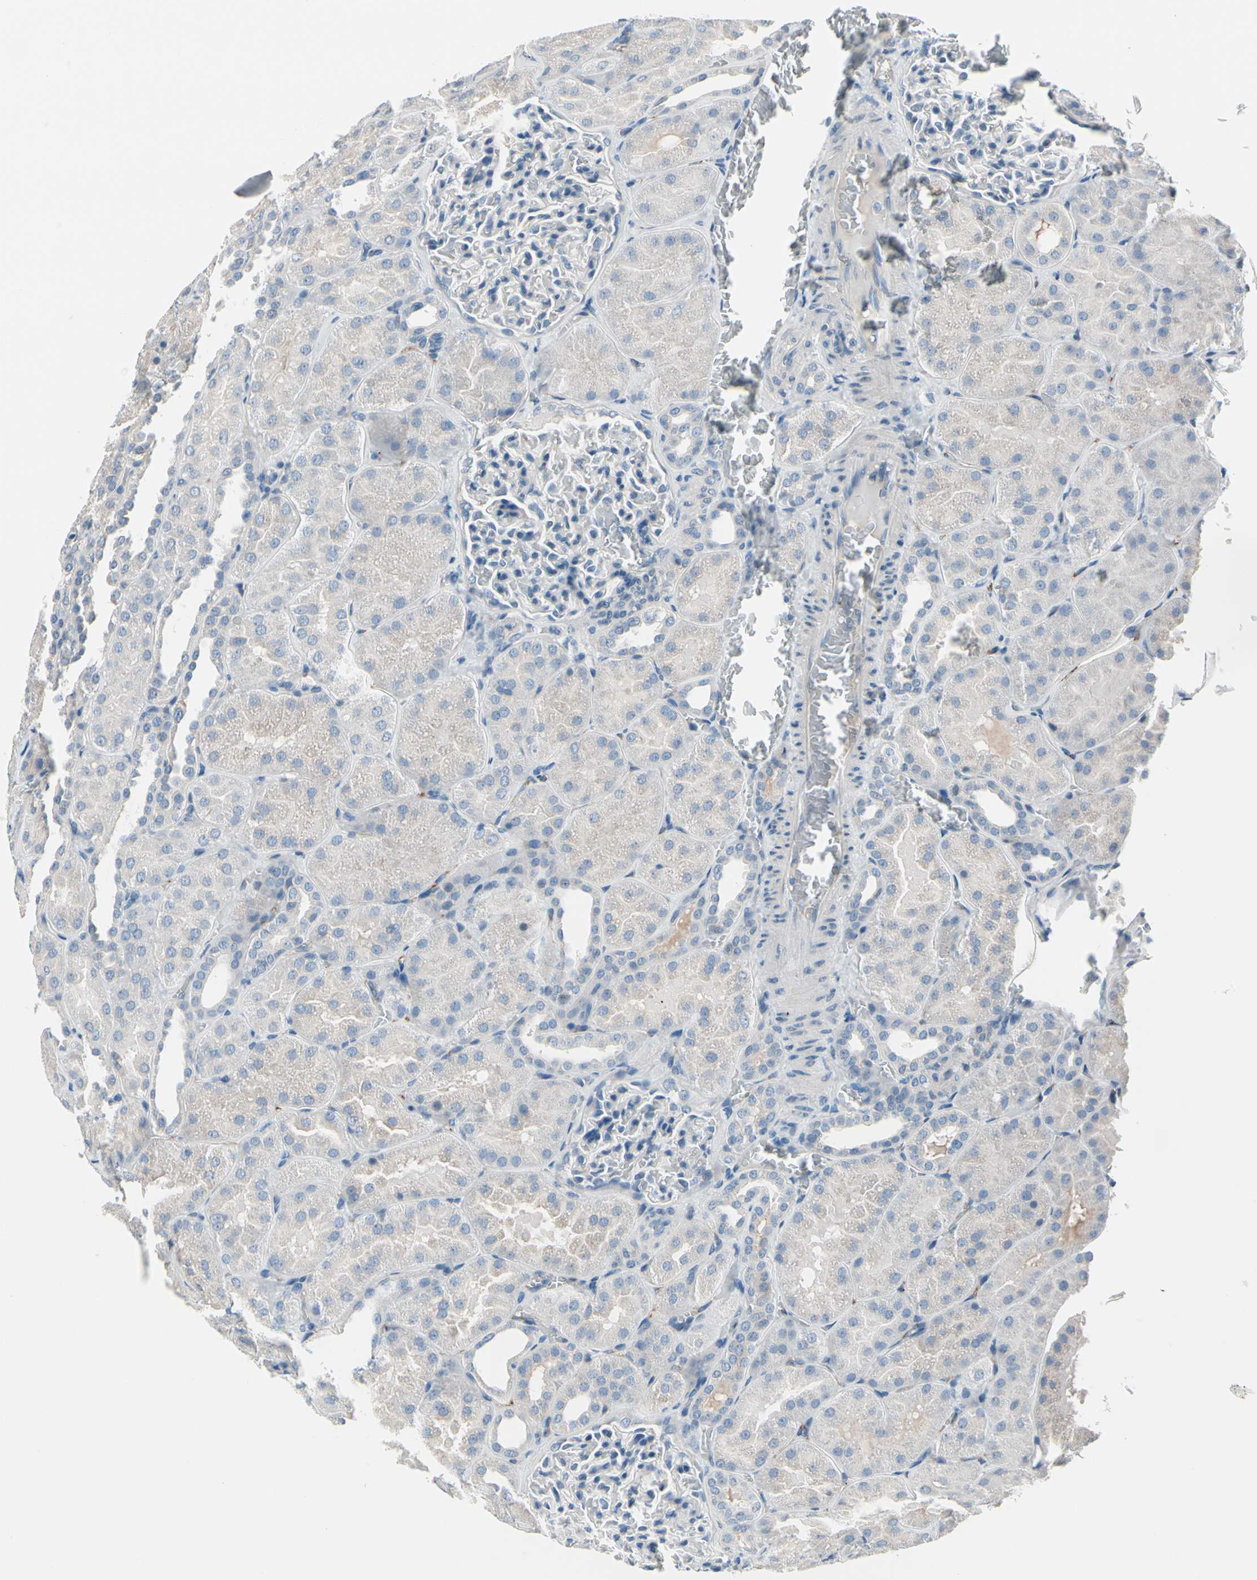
{"staining": {"intensity": "negative", "quantity": "none", "location": "none"}, "tissue": "kidney", "cell_type": "Cells in glomeruli", "image_type": "normal", "snomed": [{"axis": "morphology", "description": "Normal tissue, NOS"}, {"axis": "topography", "description": "Kidney"}], "caption": "An immunohistochemistry micrograph of benign kidney is shown. There is no staining in cells in glomeruli of kidney. (DAB immunohistochemistry (IHC) visualized using brightfield microscopy, high magnification).", "gene": "PGR", "patient": {"sex": "male", "age": 28}}